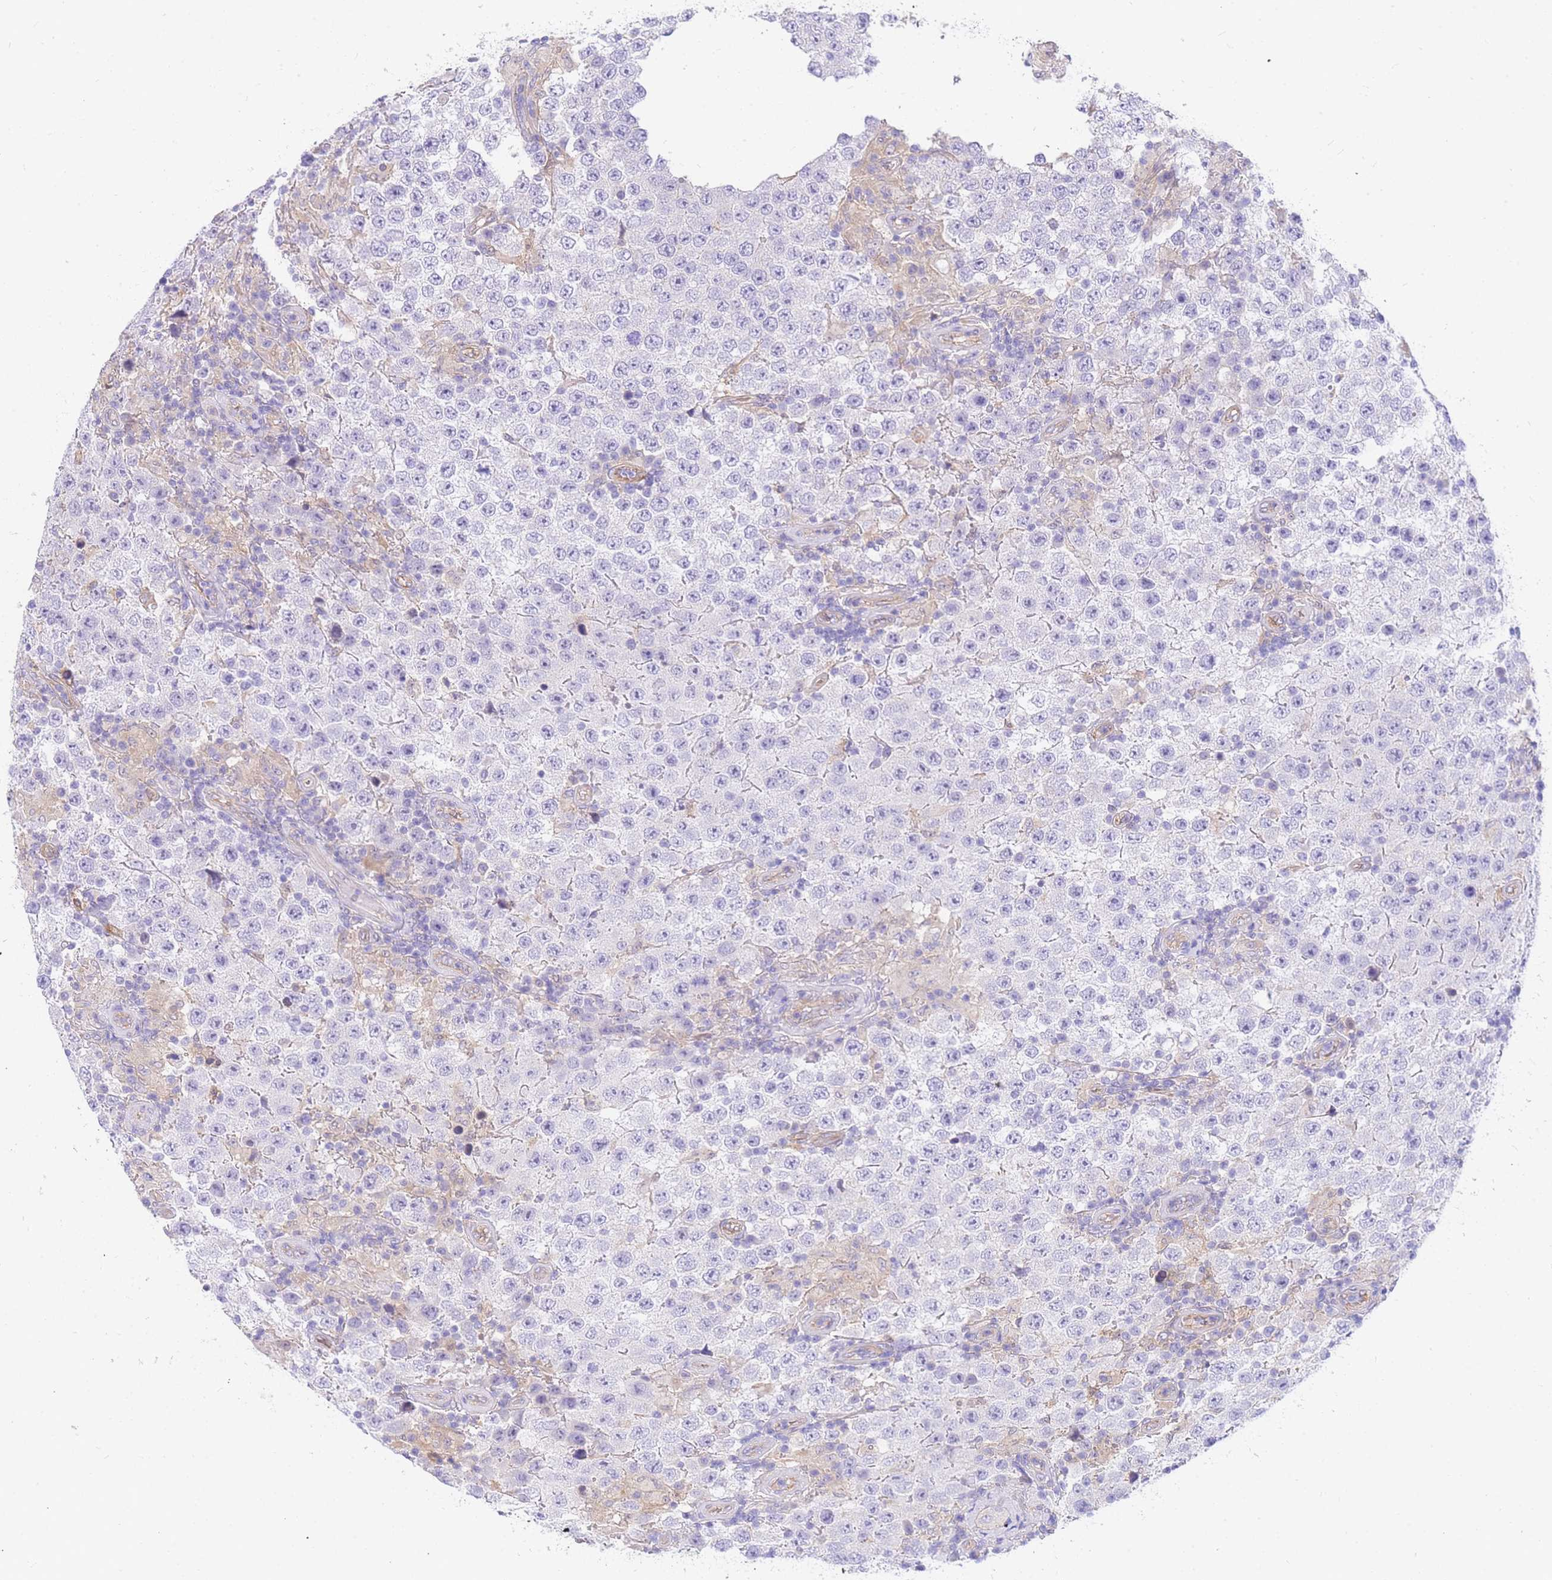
{"staining": {"intensity": "negative", "quantity": "none", "location": "none"}, "tissue": "testis cancer", "cell_type": "Tumor cells", "image_type": "cancer", "snomed": [{"axis": "morphology", "description": "Normal tissue, NOS"}, {"axis": "morphology", "description": "Urothelial carcinoma, High grade"}, {"axis": "morphology", "description": "Seminoma, NOS"}, {"axis": "morphology", "description": "Carcinoma, Embryonal, NOS"}, {"axis": "topography", "description": "Urinary bladder"}, {"axis": "topography", "description": "Testis"}], "caption": "The immunohistochemistry photomicrograph has no significant expression in tumor cells of seminoma (testis) tissue.", "gene": "SRSF12", "patient": {"sex": "male", "age": 41}}